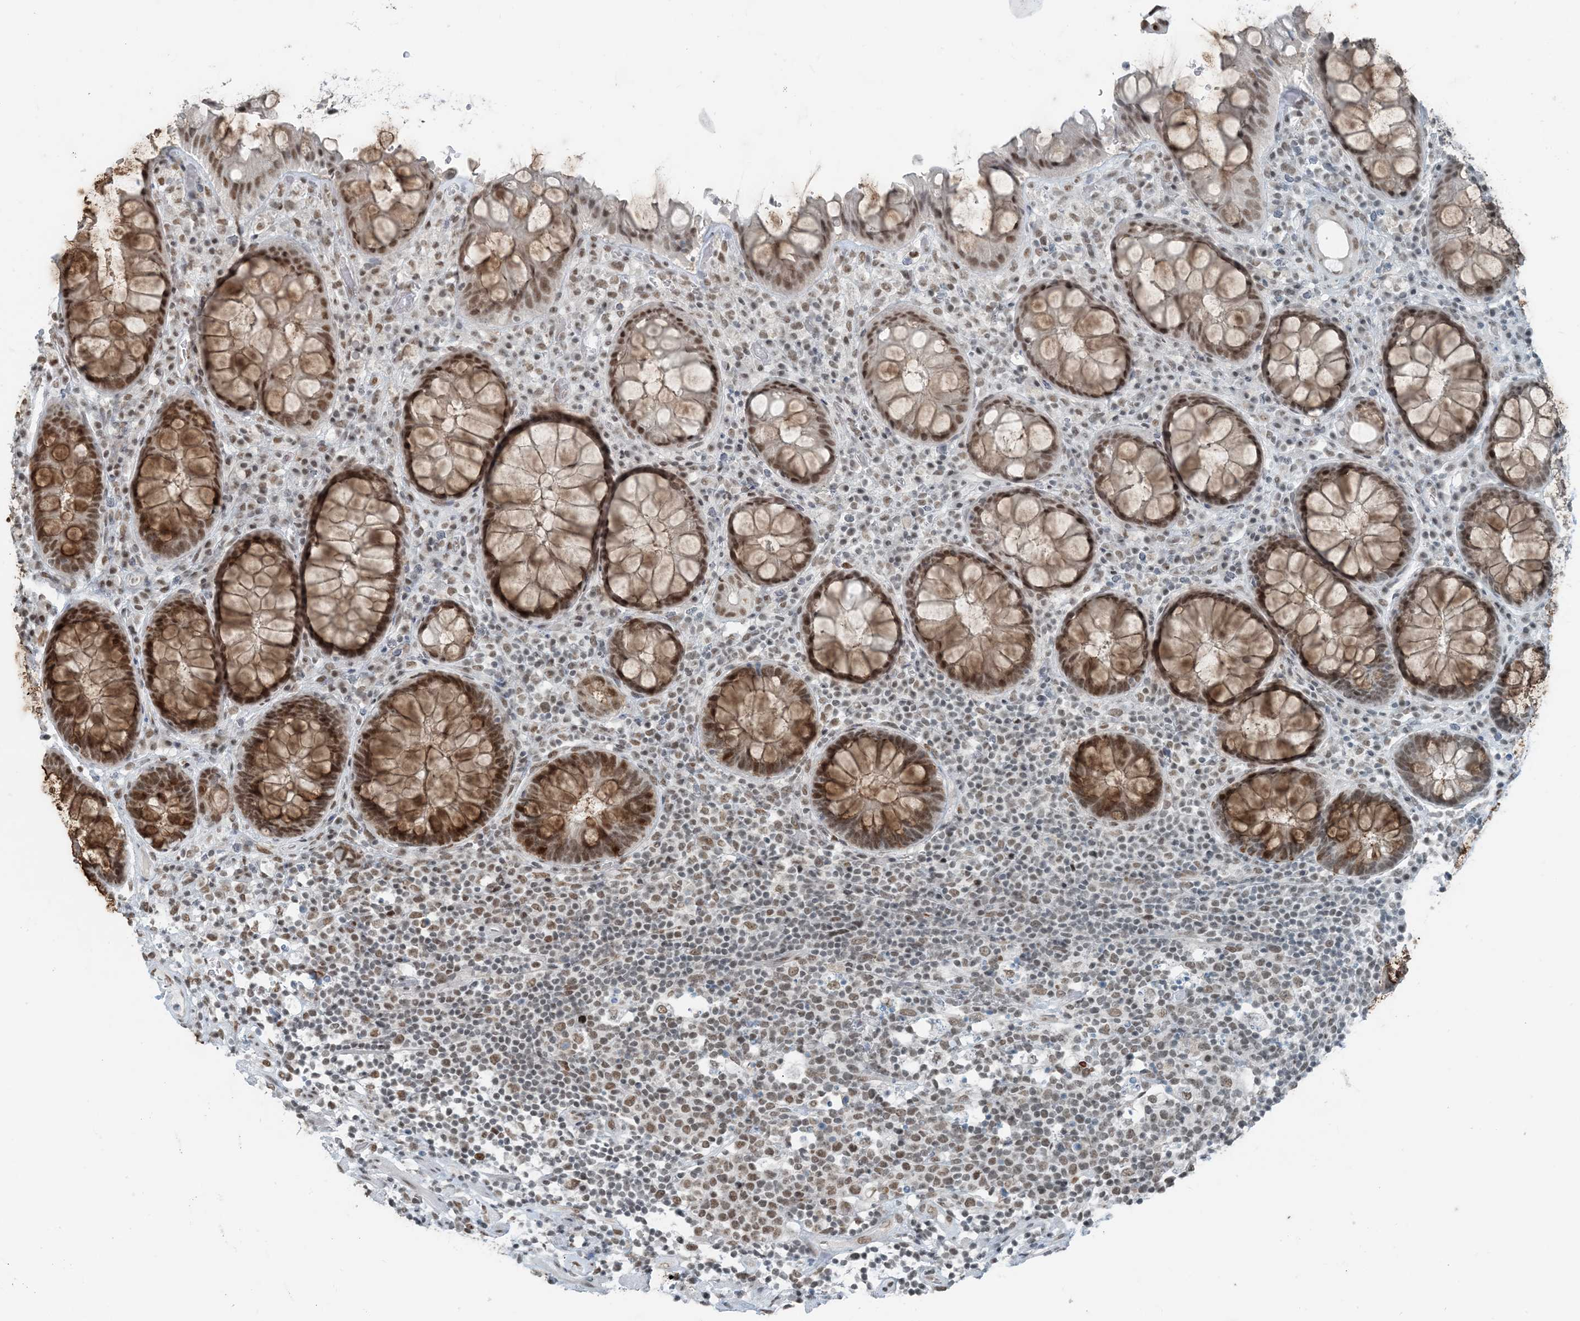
{"staining": {"intensity": "moderate", "quantity": ">75%", "location": "cytoplasmic/membranous,nuclear"}, "tissue": "rectum", "cell_type": "Glandular cells", "image_type": "normal", "snomed": [{"axis": "morphology", "description": "Normal tissue, NOS"}, {"axis": "topography", "description": "Rectum"}], "caption": "A photomicrograph of human rectum stained for a protein displays moderate cytoplasmic/membranous,nuclear brown staining in glandular cells. (Stains: DAB in brown, nuclei in blue, Microscopy: brightfield microscopy at high magnification).", "gene": "ZNF500", "patient": {"sex": "male", "age": 64}}